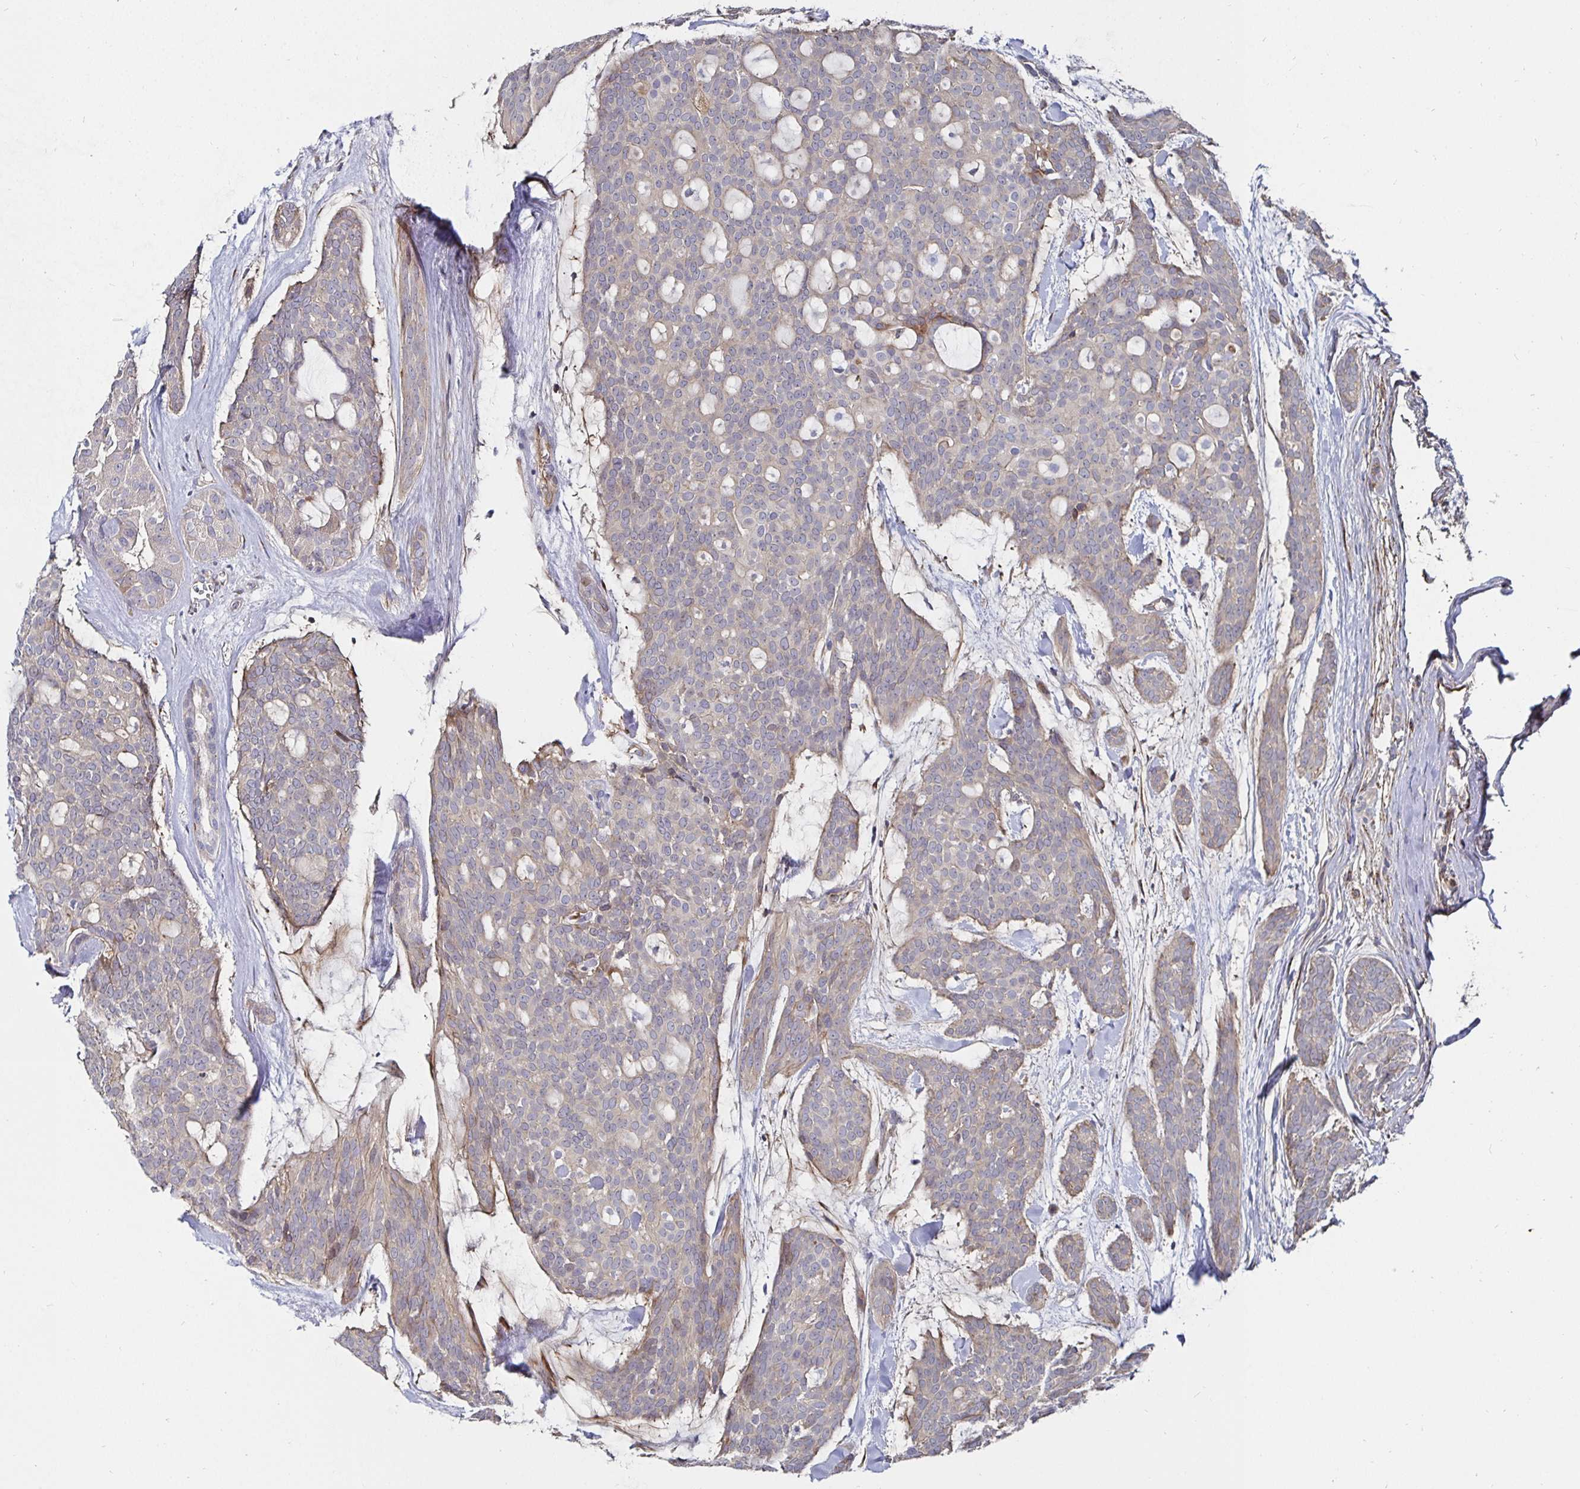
{"staining": {"intensity": "weak", "quantity": "<25%", "location": "cytoplasmic/membranous"}, "tissue": "head and neck cancer", "cell_type": "Tumor cells", "image_type": "cancer", "snomed": [{"axis": "morphology", "description": "Adenocarcinoma, NOS"}, {"axis": "topography", "description": "Head-Neck"}], "caption": "Tumor cells are negative for protein expression in human head and neck cancer.", "gene": "GJA4", "patient": {"sex": "male", "age": 66}}